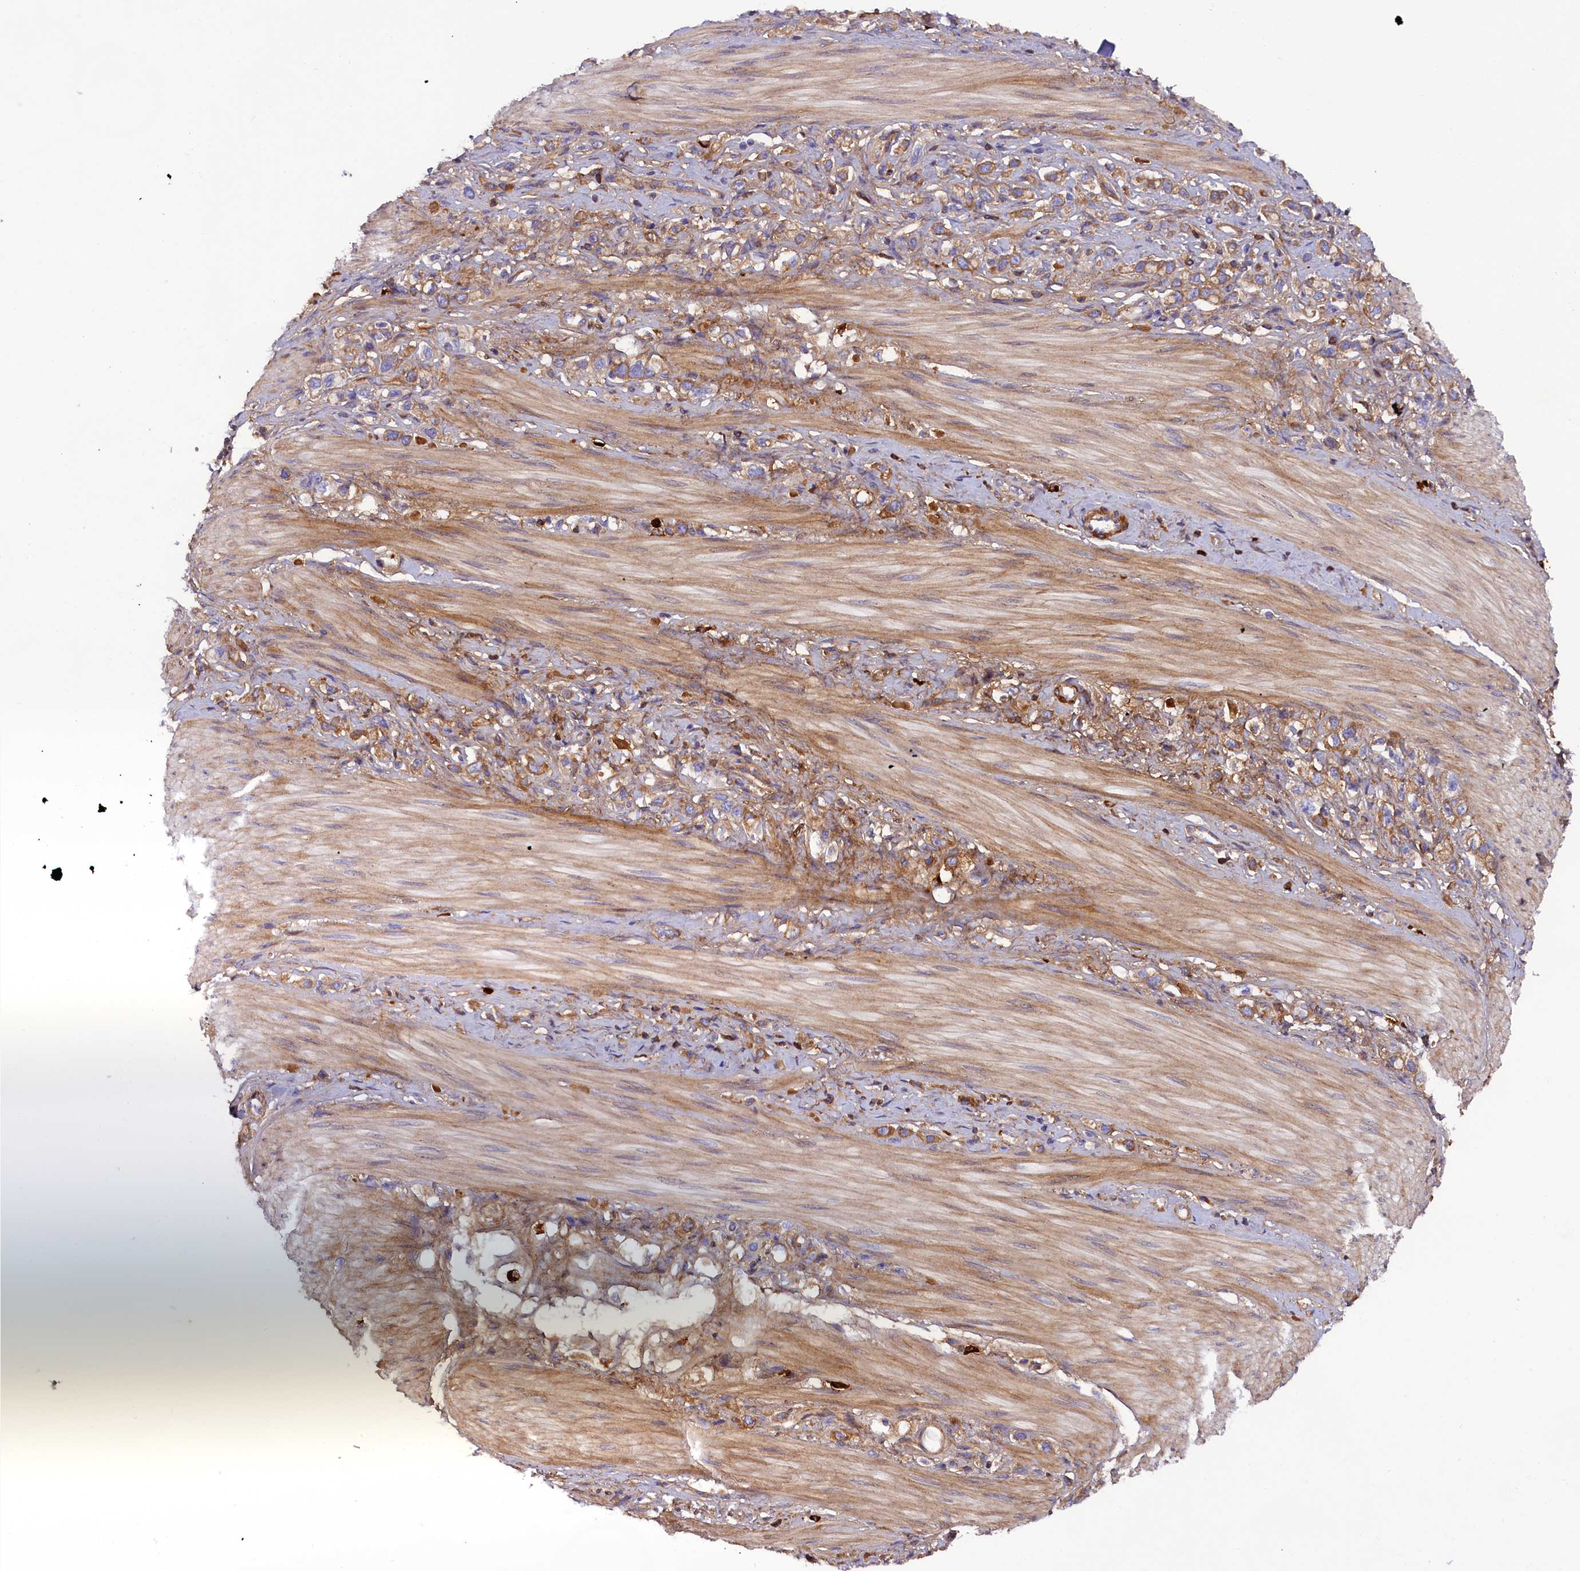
{"staining": {"intensity": "moderate", "quantity": ">75%", "location": "cytoplasmic/membranous"}, "tissue": "stomach cancer", "cell_type": "Tumor cells", "image_type": "cancer", "snomed": [{"axis": "morphology", "description": "Adenocarcinoma, NOS"}, {"axis": "topography", "description": "Stomach"}], "caption": "This micrograph demonstrates immunohistochemistry (IHC) staining of human stomach cancer, with medium moderate cytoplasmic/membranous staining in about >75% of tumor cells.", "gene": "SOD3", "patient": {"sex": "female", "age": 65}}